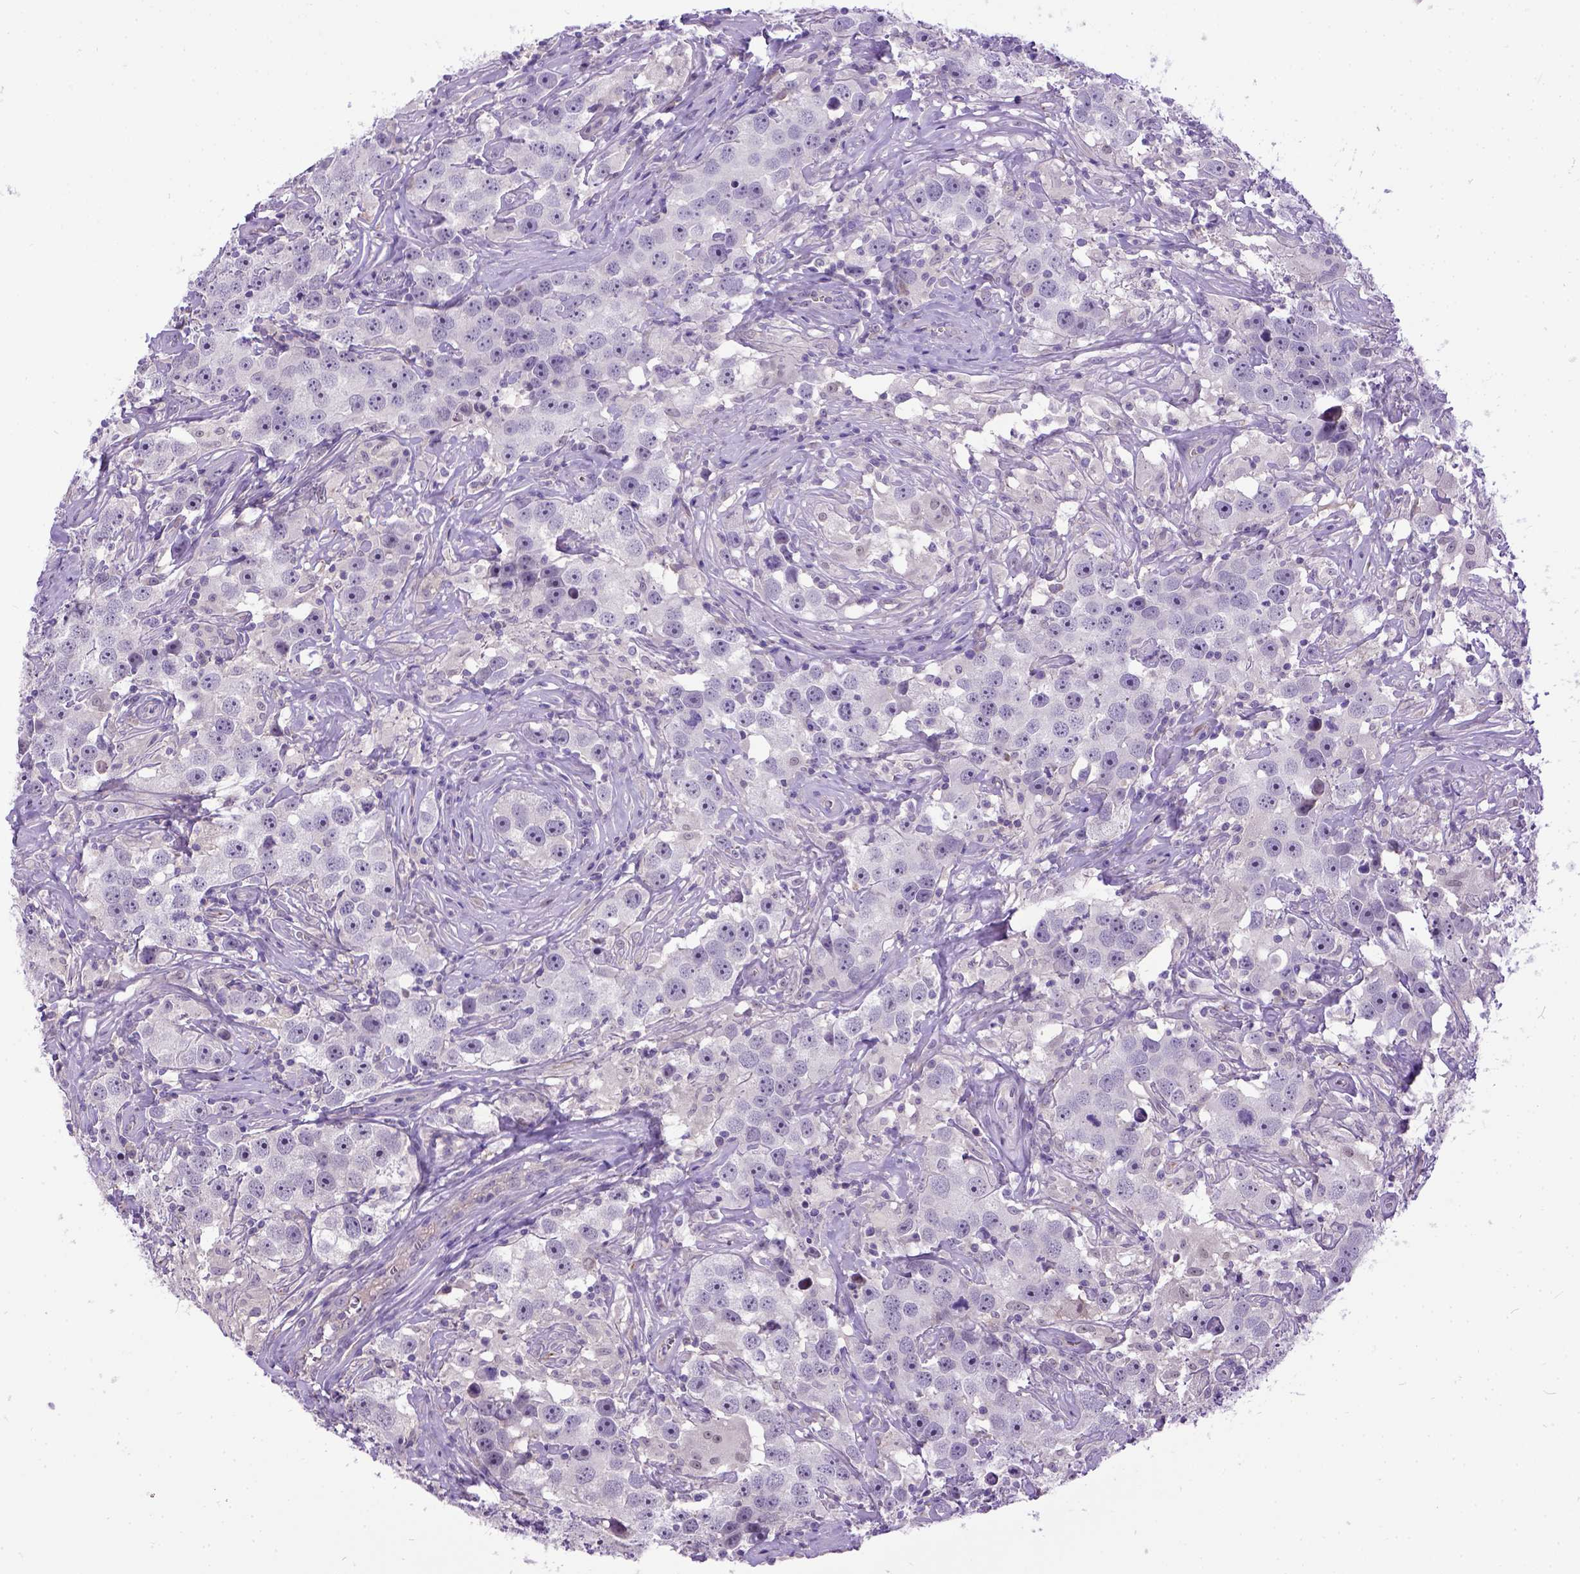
{"staining": {"intensity": "negative", "quantity": "none", "location": "none"}, "tissue": "testis cancer", "cell_type": "Tumor cells", "image_type": "cancer", "snomed": [{"axis": "morphology", "description": "Seminoma, NOS"}, {"axis": "topography", "description": "Testis"}], "caption": "This image is of testis cancer (seminoma) stained with IHC to label a protein in brown with the nuclei are counter-stained blue. There is no positivity in tumor cells. Nuclei are stained in blue.", "gene": "NEK5", "patient": {"sex": "male", "age": 49}}